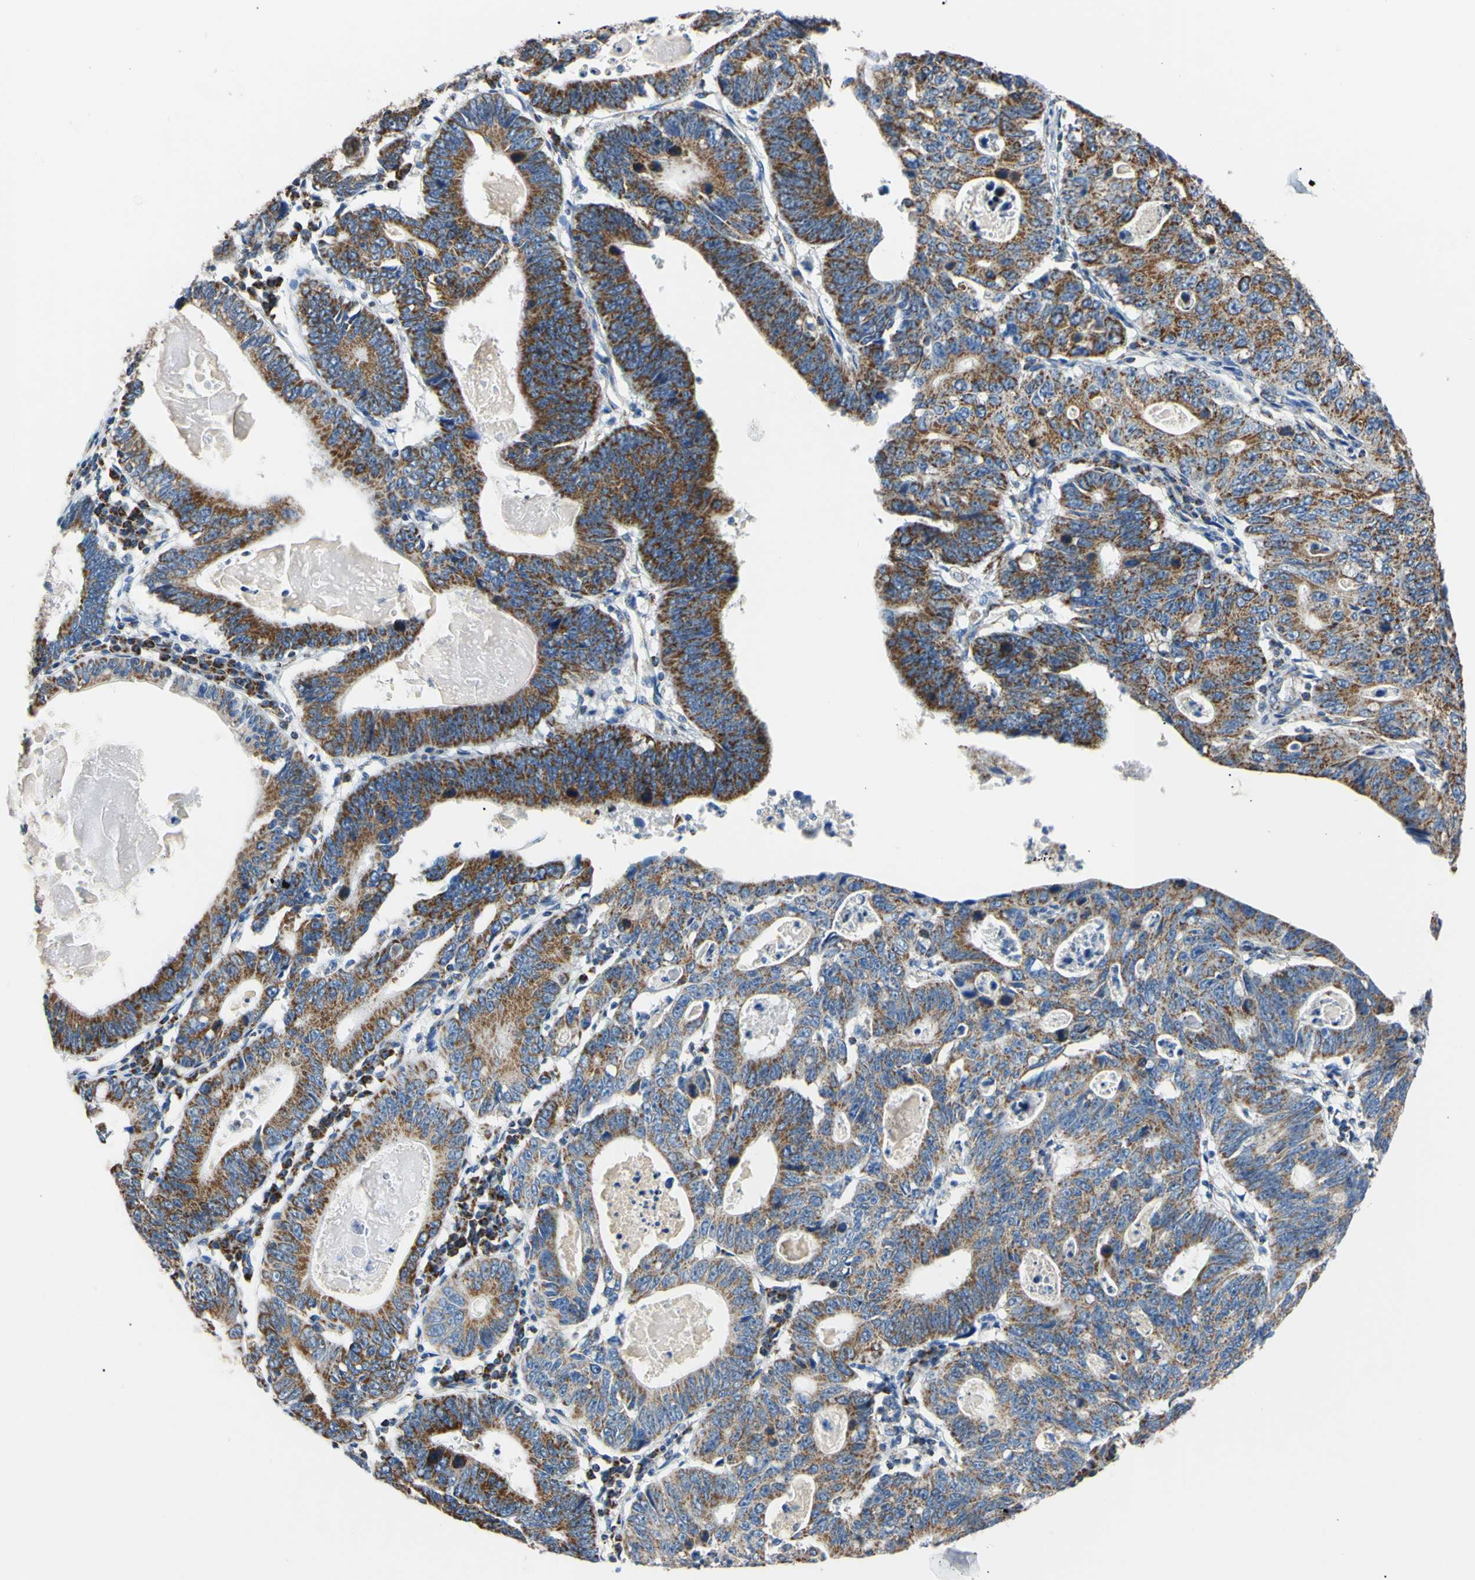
{"staining": {"intensity": "strong", "quantity": ">75%", "location": "cytoplasmic/membranous"}, "tissue": "stomach cancer", "cell_type": "Tumor cells", "image_type": "cancer", "snomed": [{"axis": "morphology", "description": "Adenocarcinoma, NOS"}, {"axis": "topography", "description": "Stomach"}], "caption": "A brown stain highlights strong cytoplasmic/membranous staining of a protein in stomach adenocarcinoma tumor cells. (DAB (3,3'-diaminobenzidine) = brown stain, brightfield microscopy at high magnification).", "gene": "CLPP", "patient": {"sex": "male", "age": 59}}